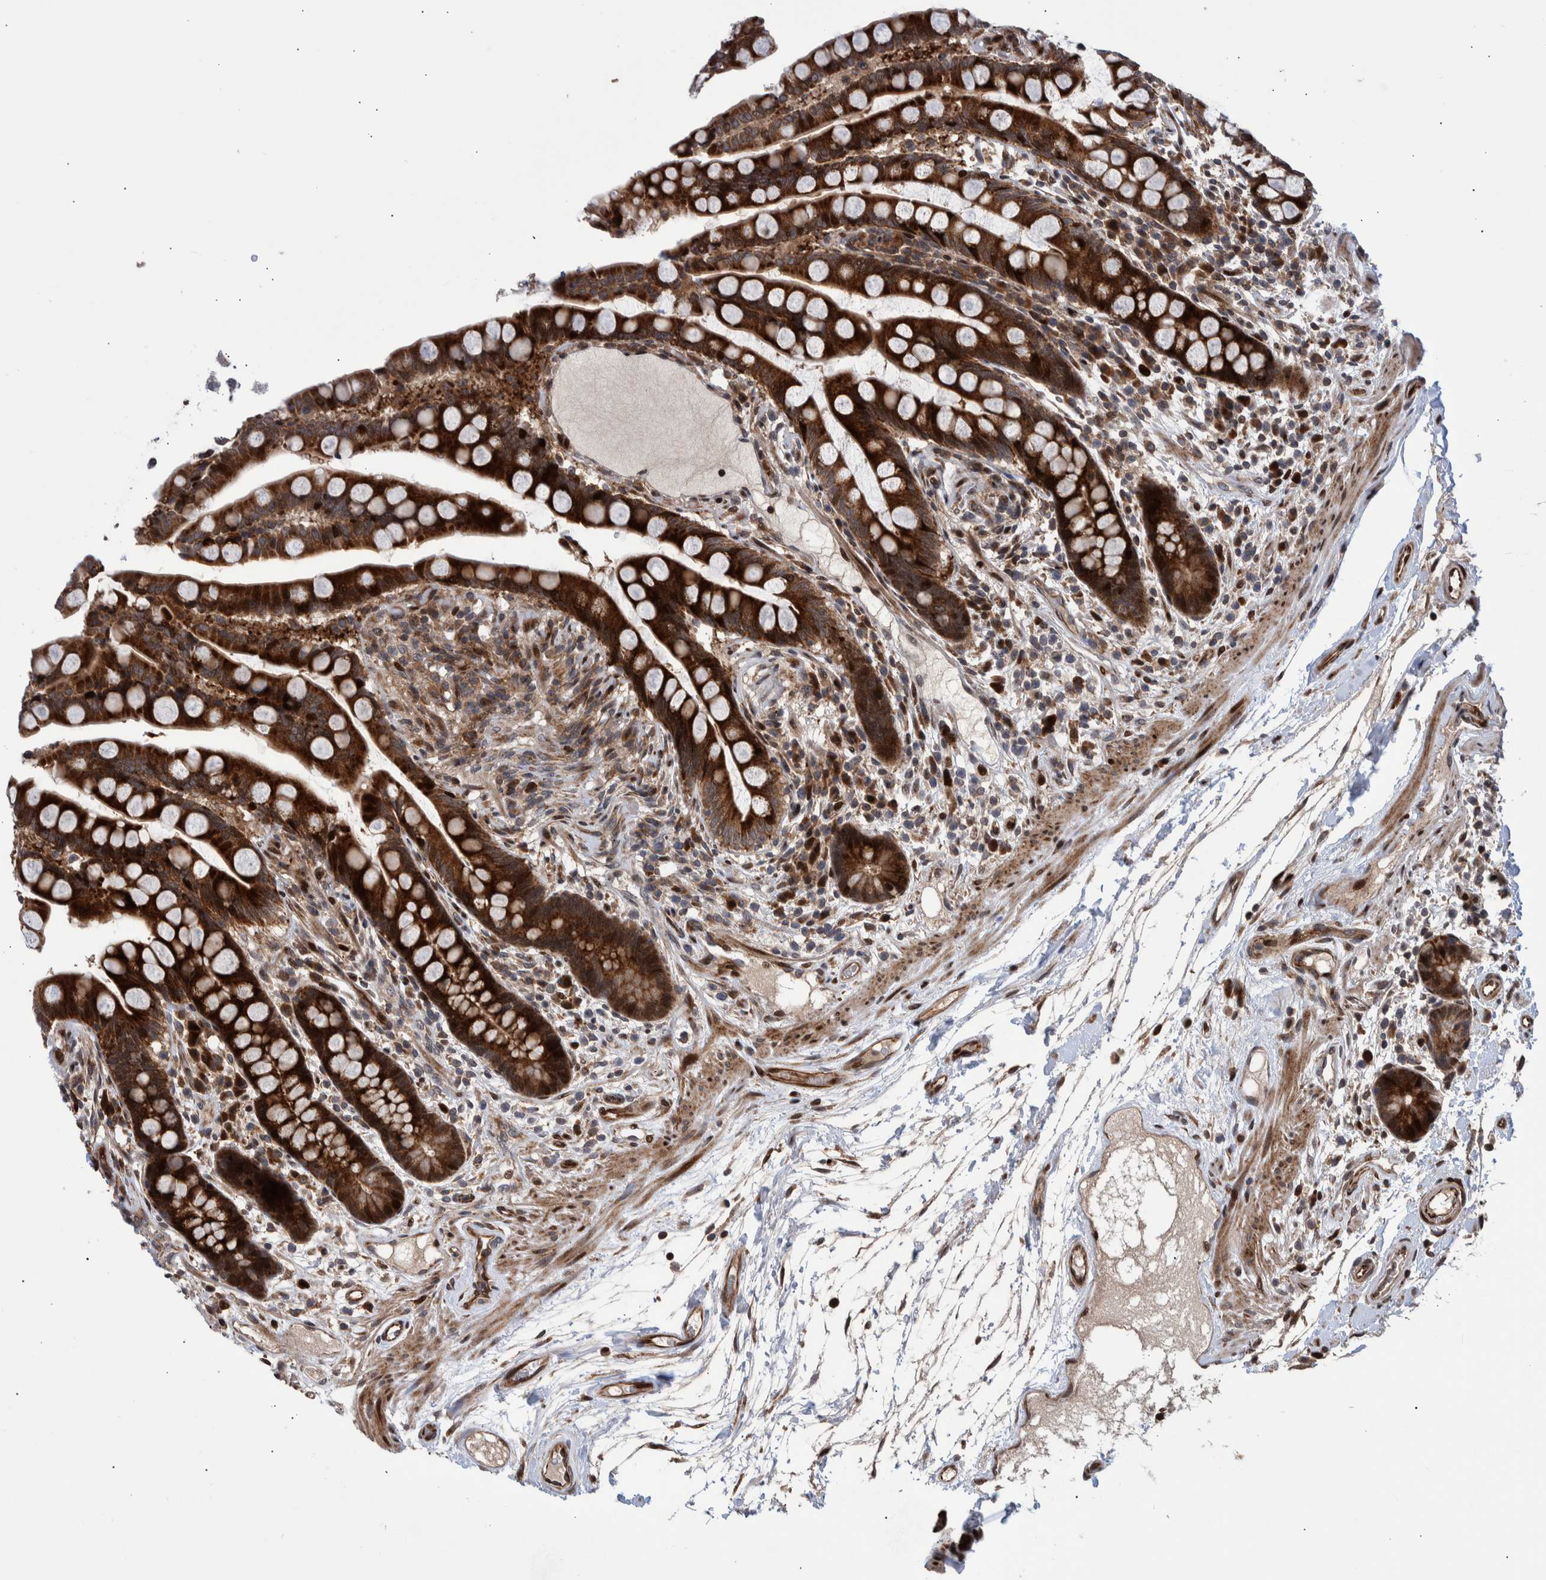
{"staining": {"intensity": "strong", "quantity": ">75%", "location": "nuclear"}, "tissue": "colon", "cell_type": "Endothelial cells", "image_type": "normal", "snomed": [{"axis": "morphology", "description": "Normal tissue, NOS"}, {"axis": "topography", "description": "Colon"}], "caption": "This is a photomicrograph of IHC staining of unremarkable colon, which shows strong staining in the nuclear of endothelial cells.", "gene": "SHISA6", "patient": {"sex": "male", "age": 73}}